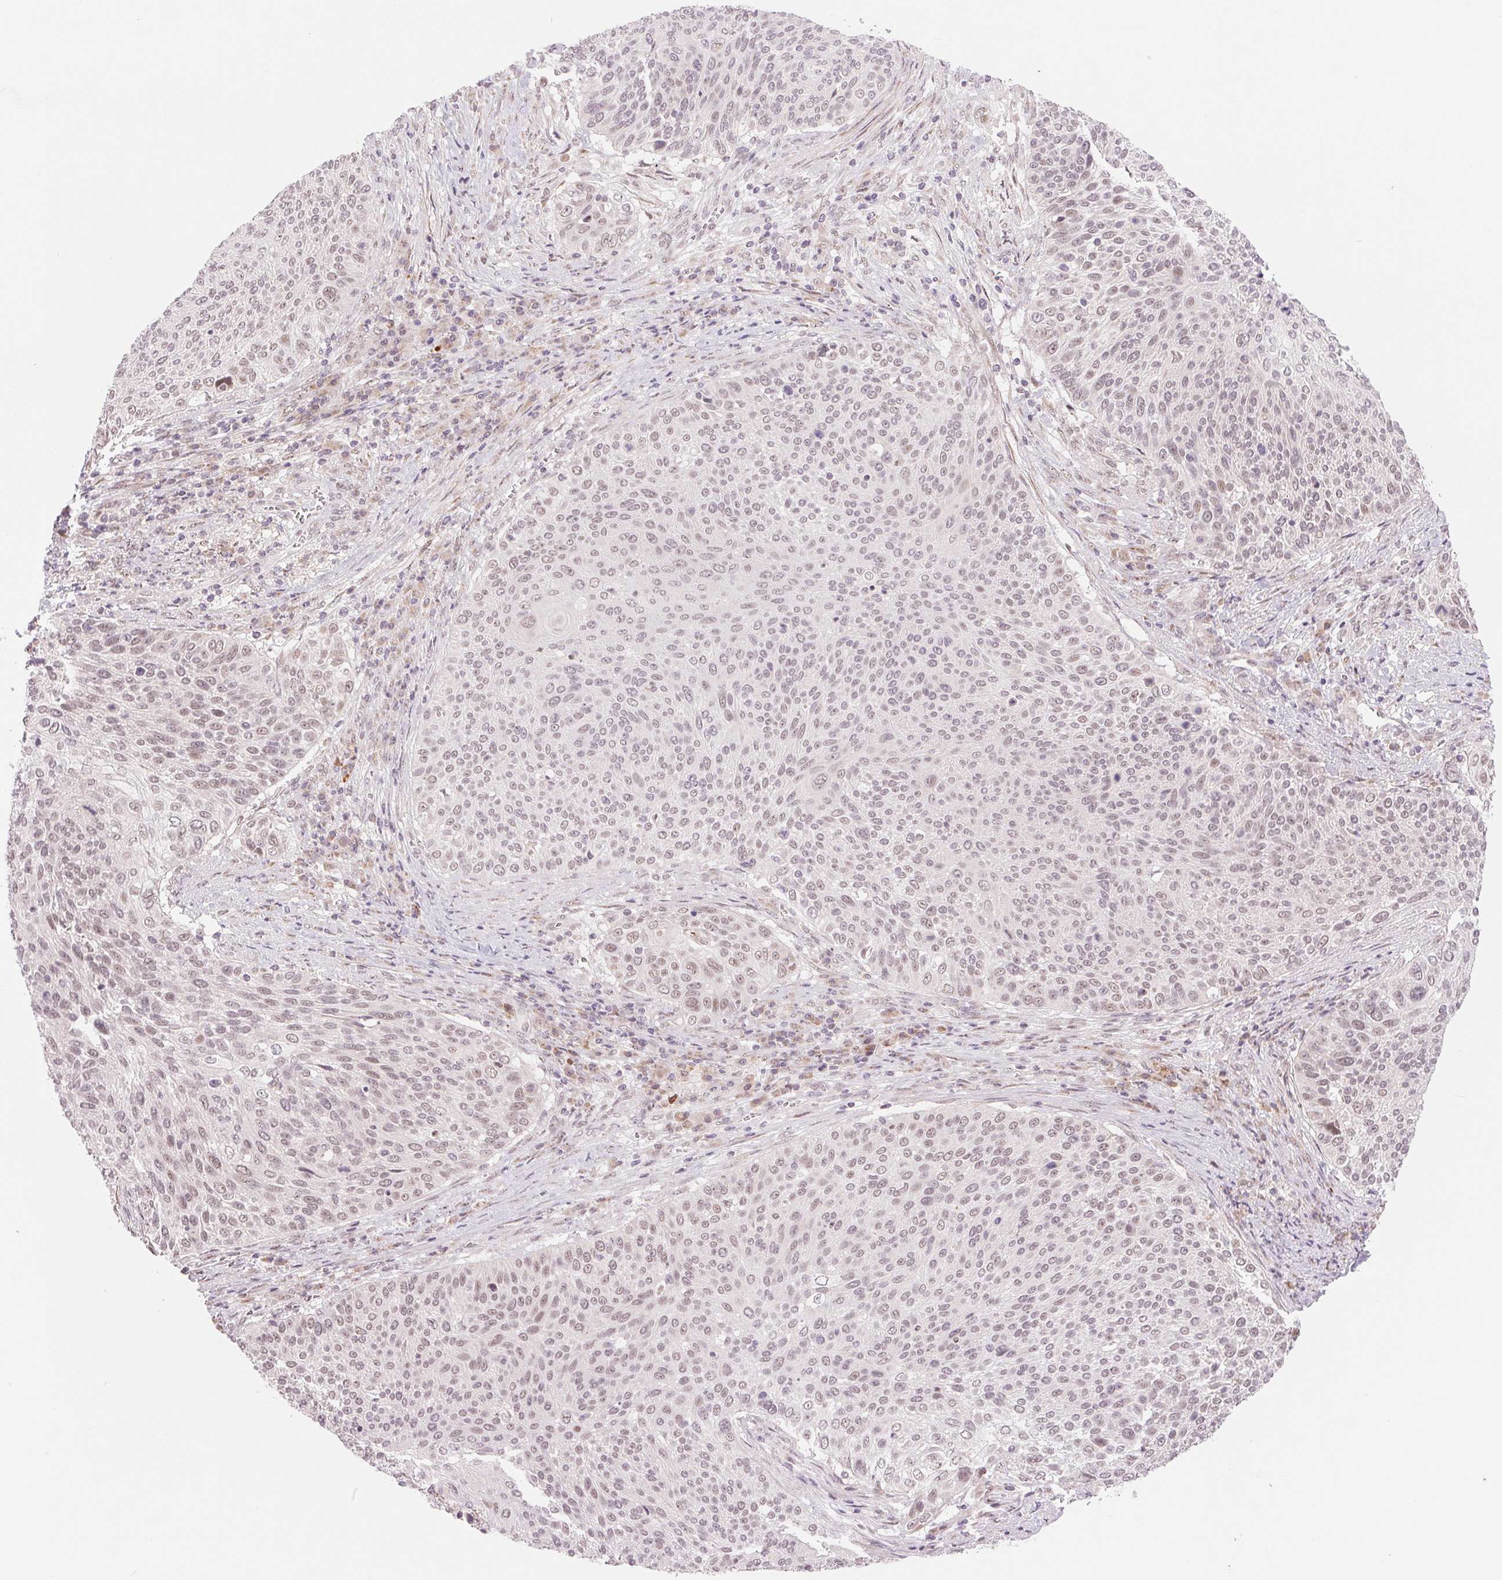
{"staining": {"intensity": "weak", "quantity": "<25%", "location": "nuclear"}, "tissue": "cervical cancer", "cell_type": "Tumor cells", "image_type": "cancer", "snomed": [{"axis": "morphology", "description": "Squamous cell carcinoma, NOS"}, {"axis": "topography", "description": "Cervix"}], "caption": "Protein analysis of squamous cell carcinoma (cervical) reveals no significant staining in tumor cells.", "gene": "ARHGAP32", "patient": {"sex": "female", "age": 31}}